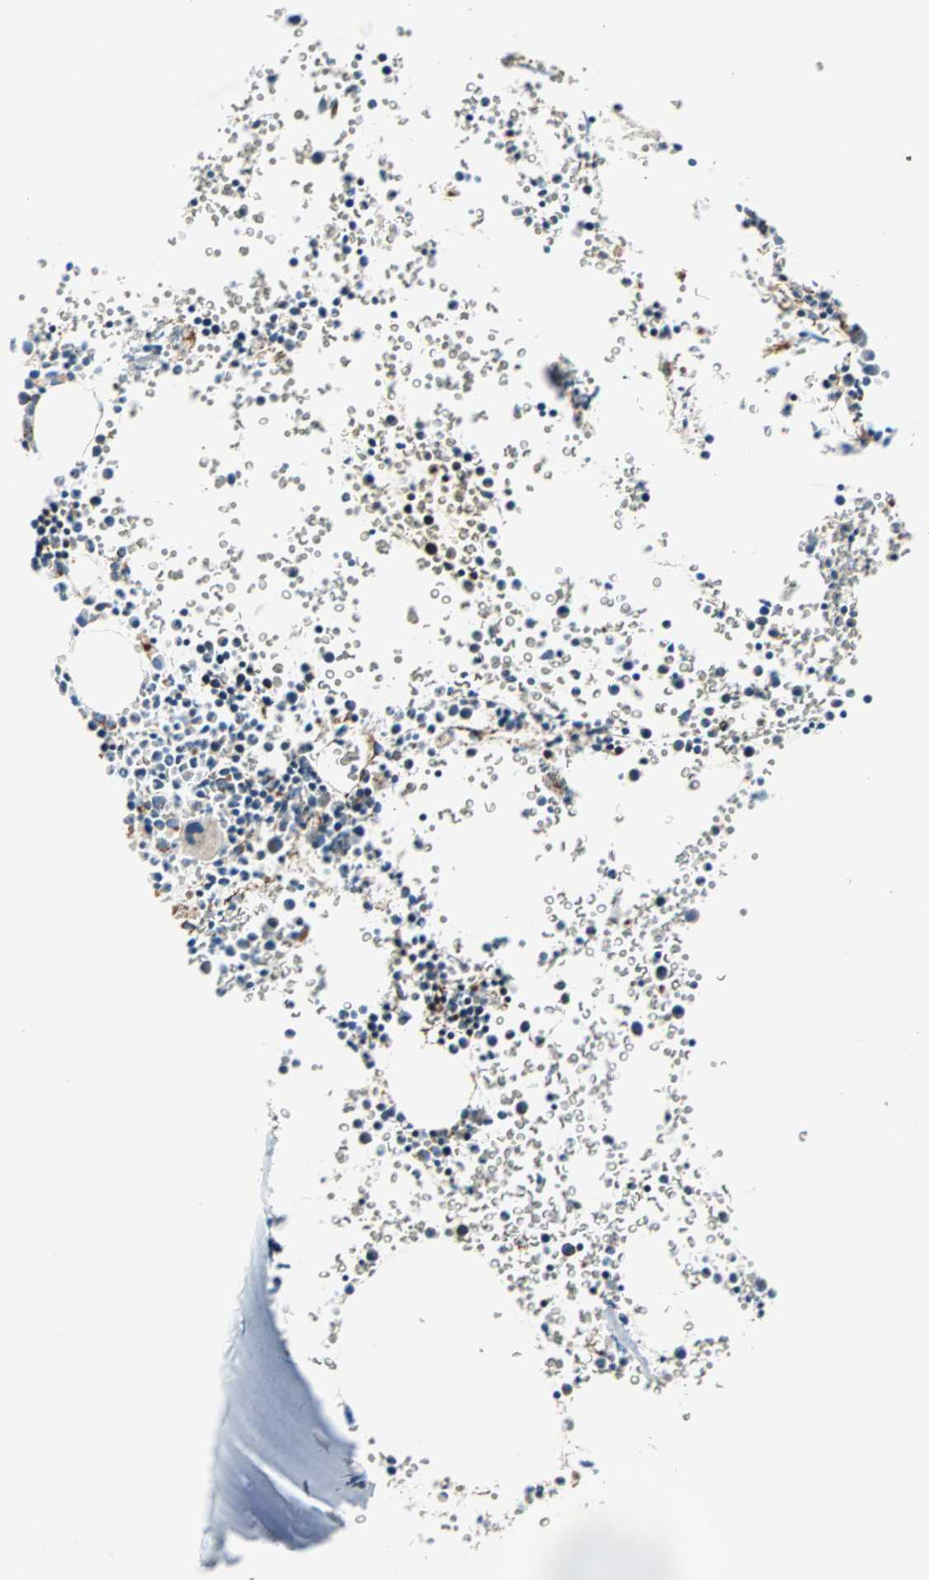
{"staining": {"intensity": "moderate", "quantity": "<25%", "location": "cytoplasmic/membranous"}, "tissue": "bone marrow", "cell_type": "Hematopoietic cells", "image_type": "normal", "snomed": [{"axis": "morphology", "description": "Normal tissue, NOS"}, {"axis": "morphology", "description": "Inflammation, NOS"}, {"axis": "topography", "description": "Bone marrow"}], "caption": "Immunohistochemical staining of benign human bone marrow shows low levels of moderate cytoplasmic/membranous expression in about <25% of hematopoietic cells.", "gene": "TST", "patient": {"sex": "female", "age": 17}}